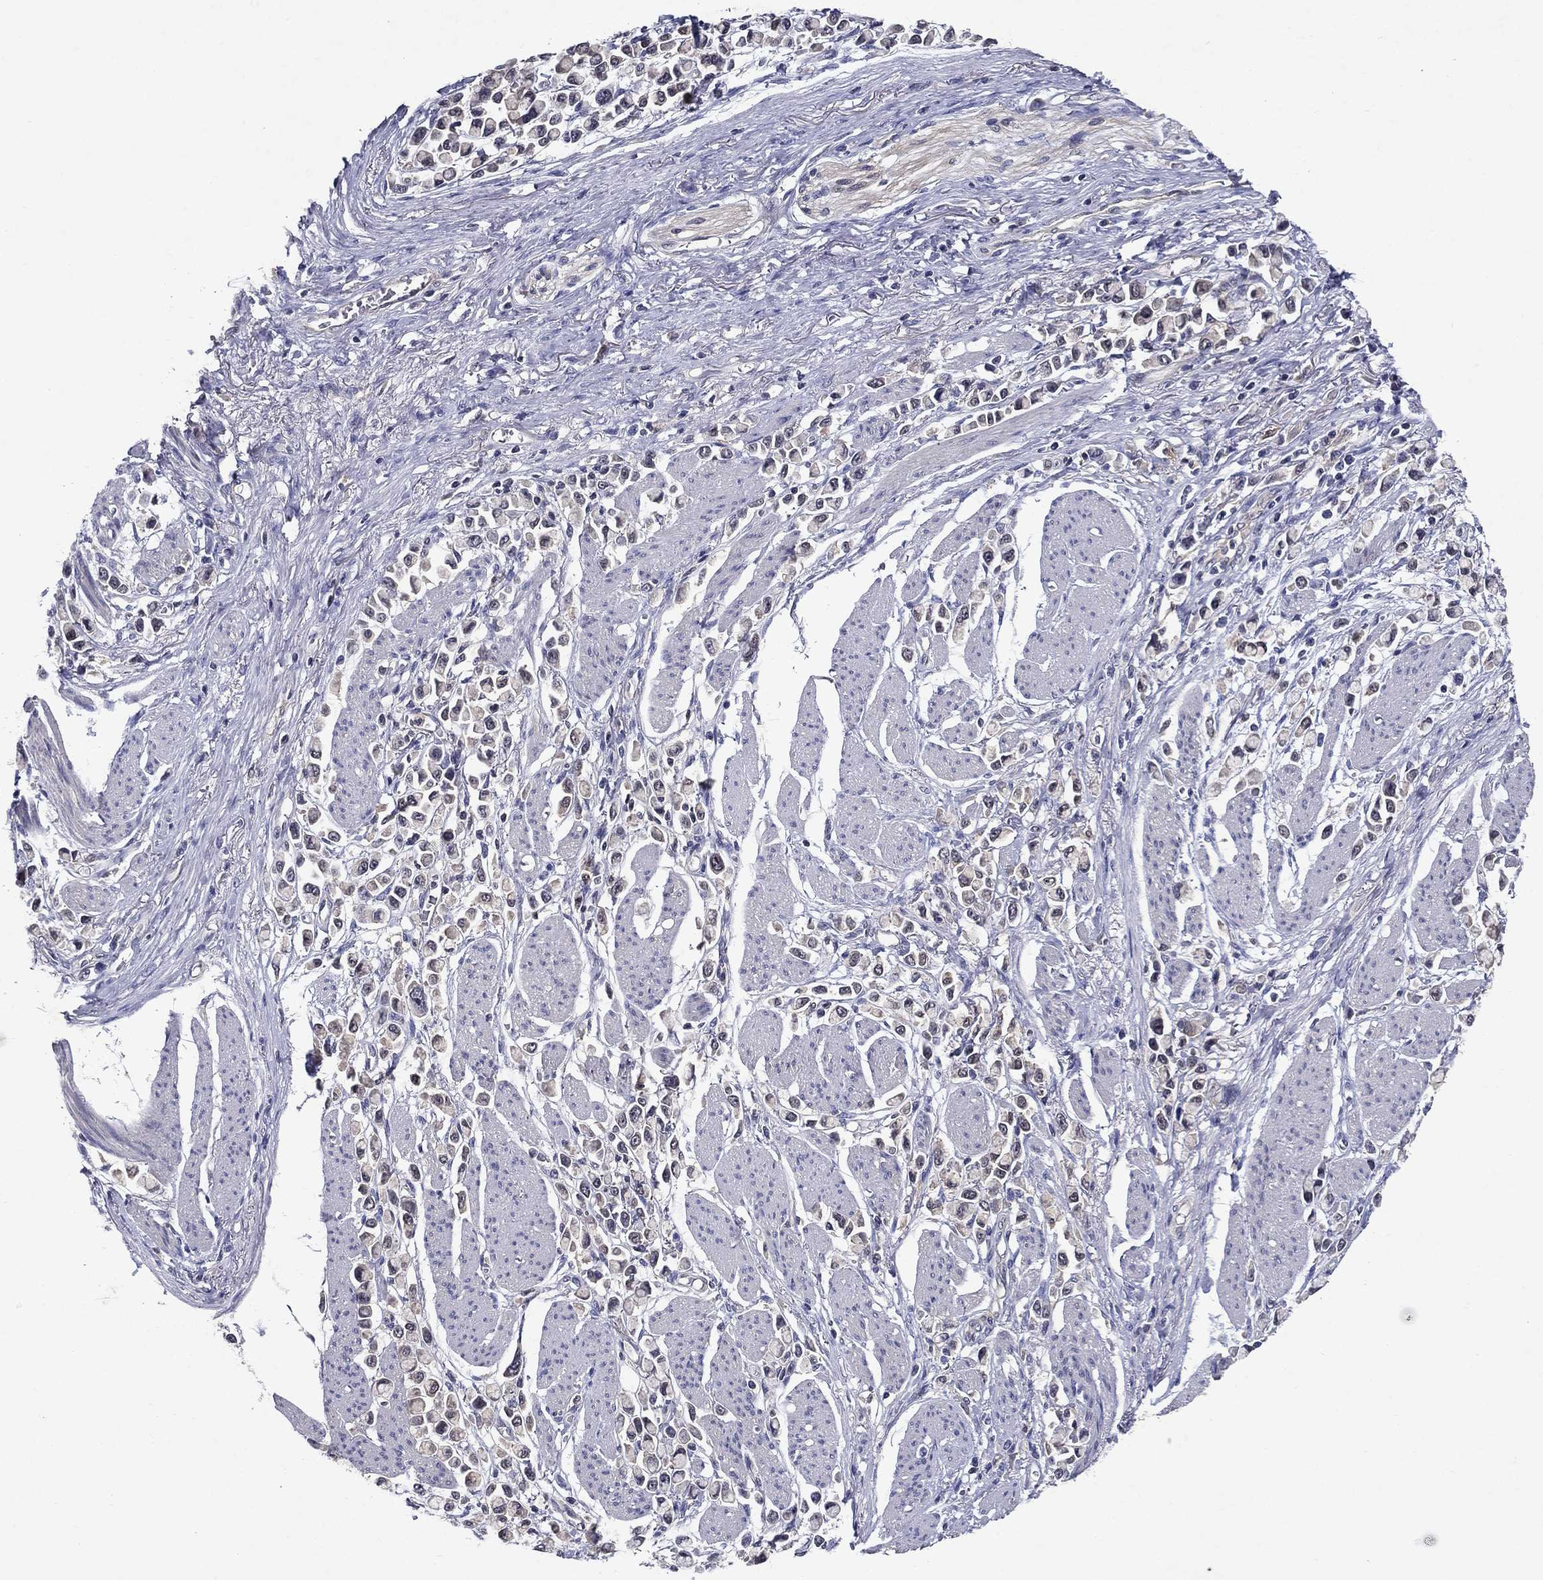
{"staining": {"intensity": "weak", "quantity": "25%-75%", "location": "cytoplasmic/membranous"}, "tissue": "stomach cancer", "cell_type": "Tumor cells", "image_type": "cancer", "snomed": [{"axis": "morphology", "description": "Adenocarcinoma, NOS"}, {"axis": "topography", "description": "Stomach"}], "caption": "Tumor cells reveal weak cytoplasmic/membranous staining in approximately 25%-75% of cells in stomach cancer.", "gene": "GLTP", "patient": {"sex": "female", "age": 81}}